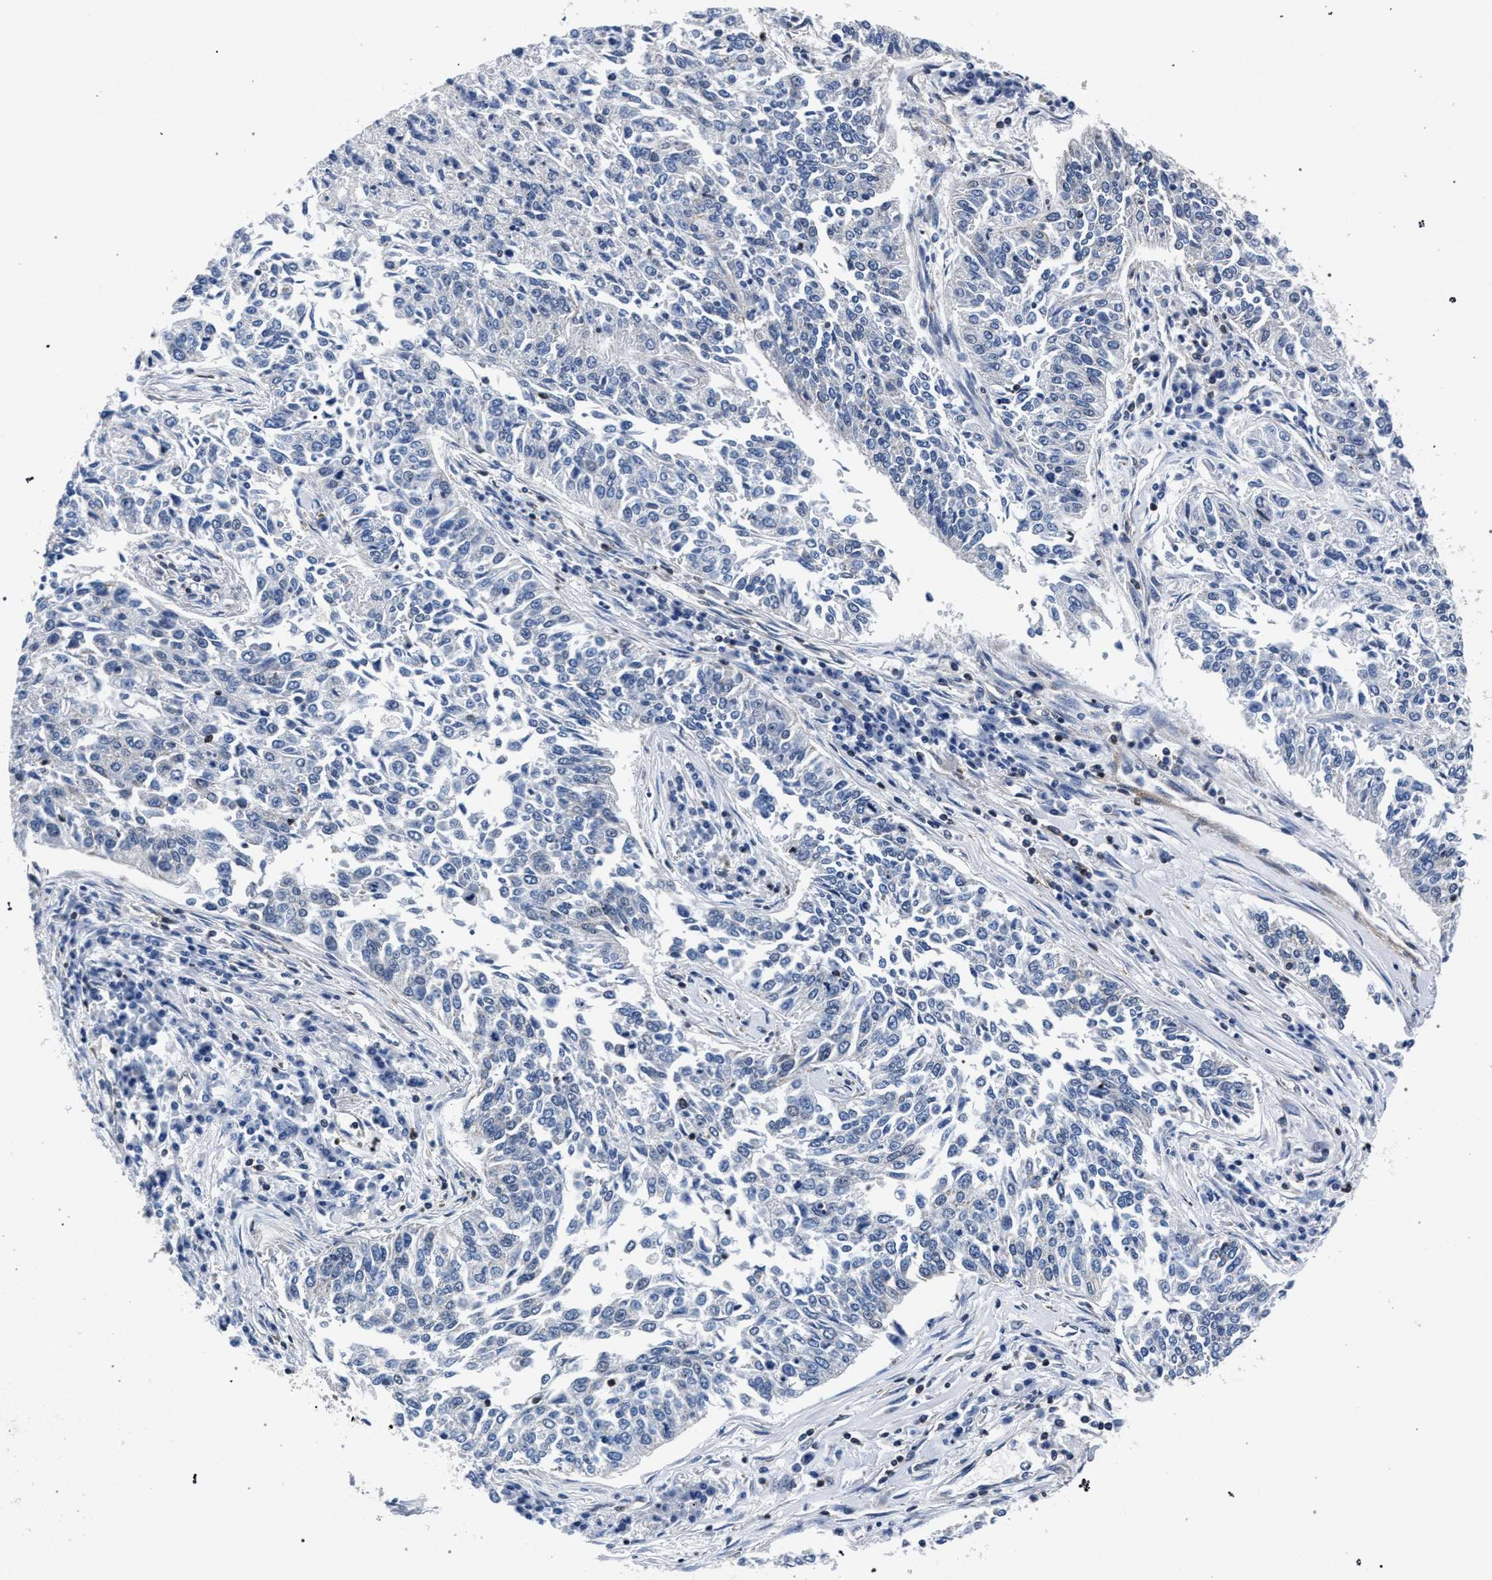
{"staining": {"intensity": "negative", "quantity": "none", "location": "none"}, "tissue": "lung cancer", "cell_type": "Tumor cells", "image_type": "cancer", "snomed": [{"axis": "morphology", "description": "Normal tissue, NOS"}, {"axis": "morphology", "description": "Squamous cell carcinoma, NOS"}, {"axis": "topography", "description": "Cartilage tissue"}, {"axis": "topography", "description": "Bronchus"}, {"axis": "topography", "description": "Lung"}], "caption": "Tumor cells show no significant expression in lung squamous cell carcinoma.", "gene": "LASP1", "patient": {"sex": "female", "age": 49}}